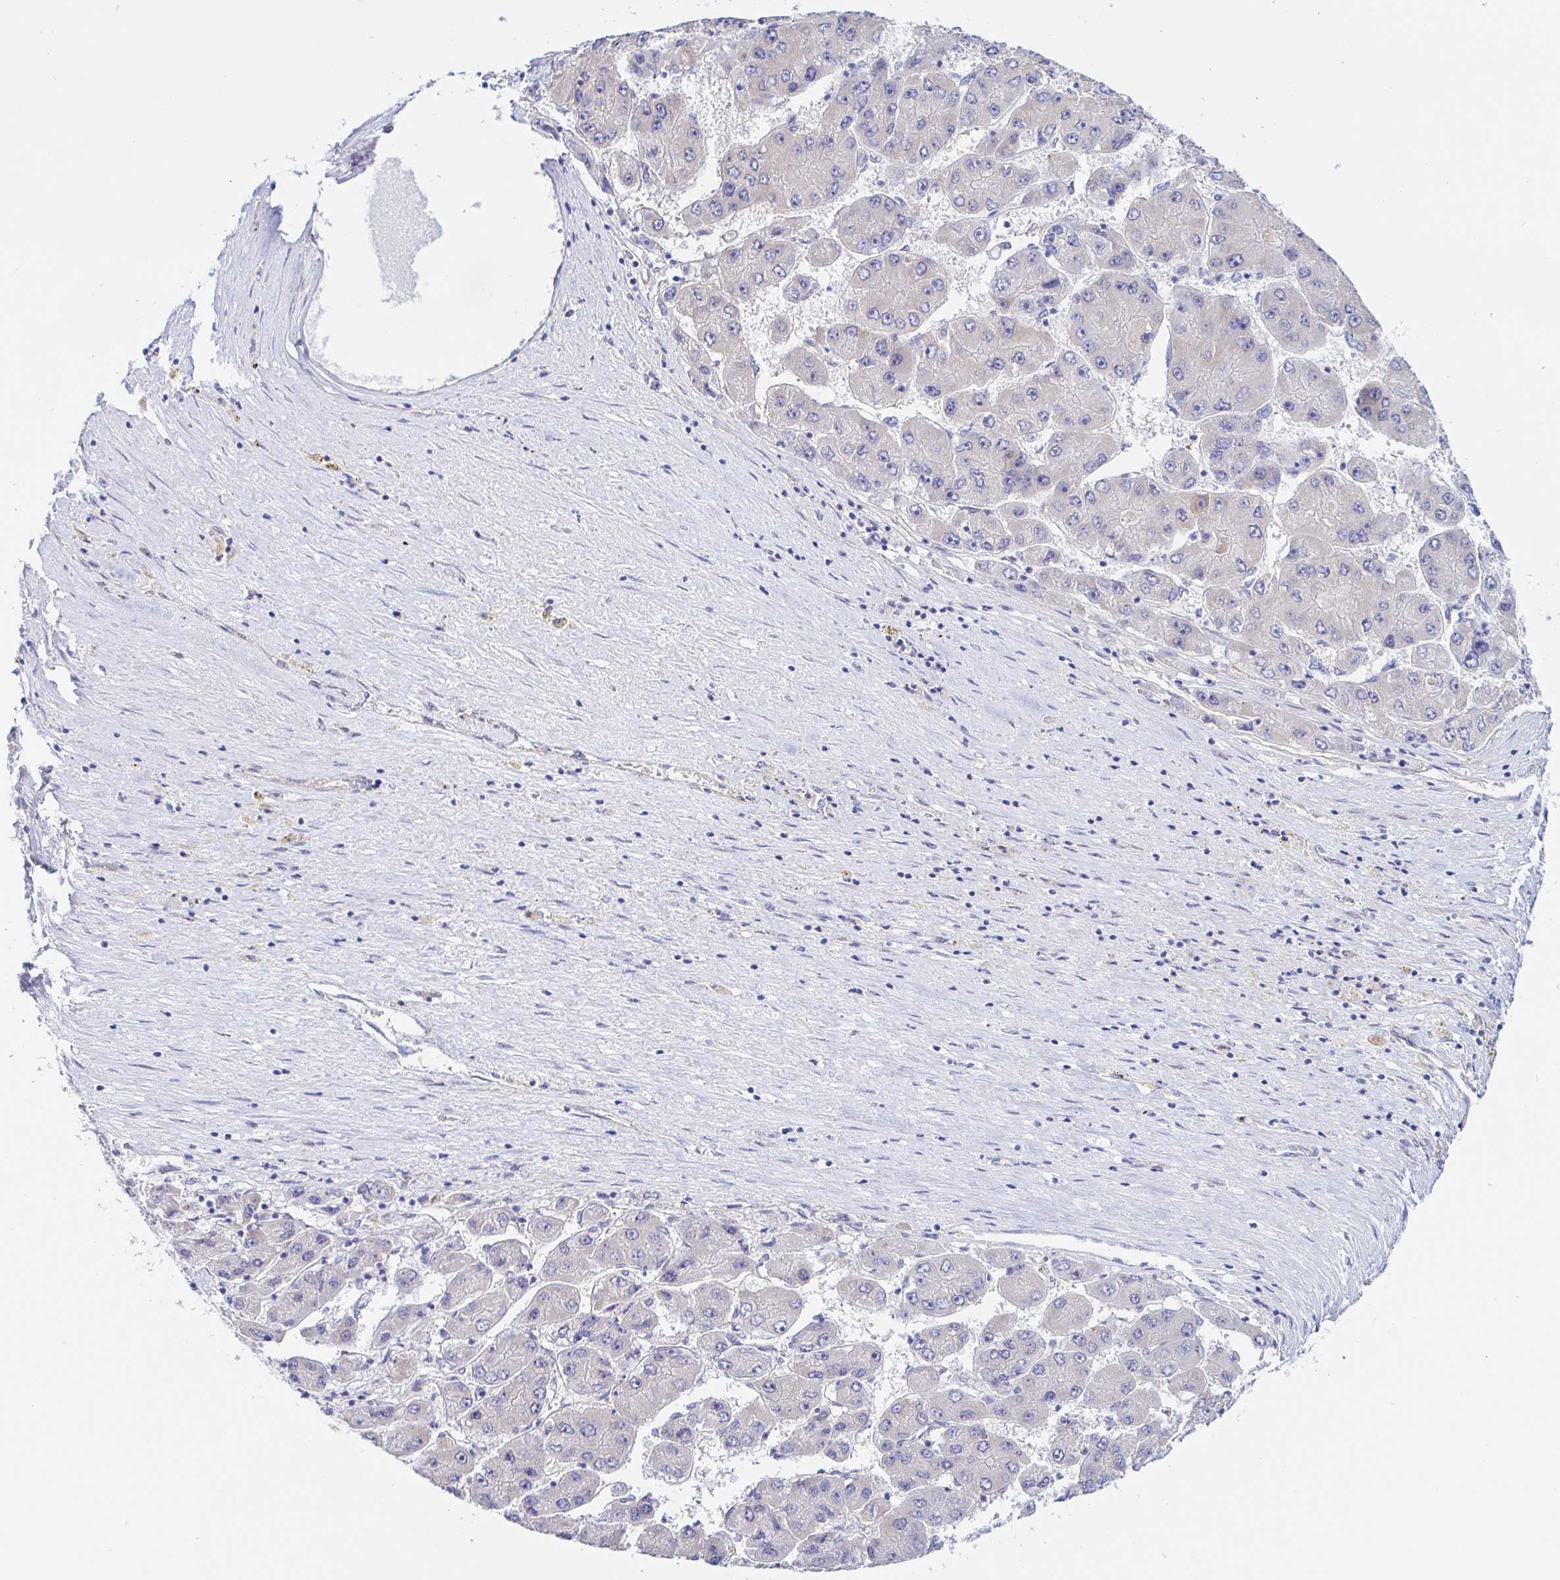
{"staining": {"intensity": "negative", "quantity": "none", "location": "none"}, "tissue": "liver cancer", "cell_type": "Tumor cells", "image_type": "cancer", "snomed": [{"axis": "morphology", "description": "Carcinoma, Hepatocellular, NOS"}, {"axis": "topography", "description": "Liver"}], "caption": "Human liver cancer stained for a protein using IHC shows no positivity in tumor cells.", "gene": "ARL4D", "patient": {"sex": "female", "age": 61}}